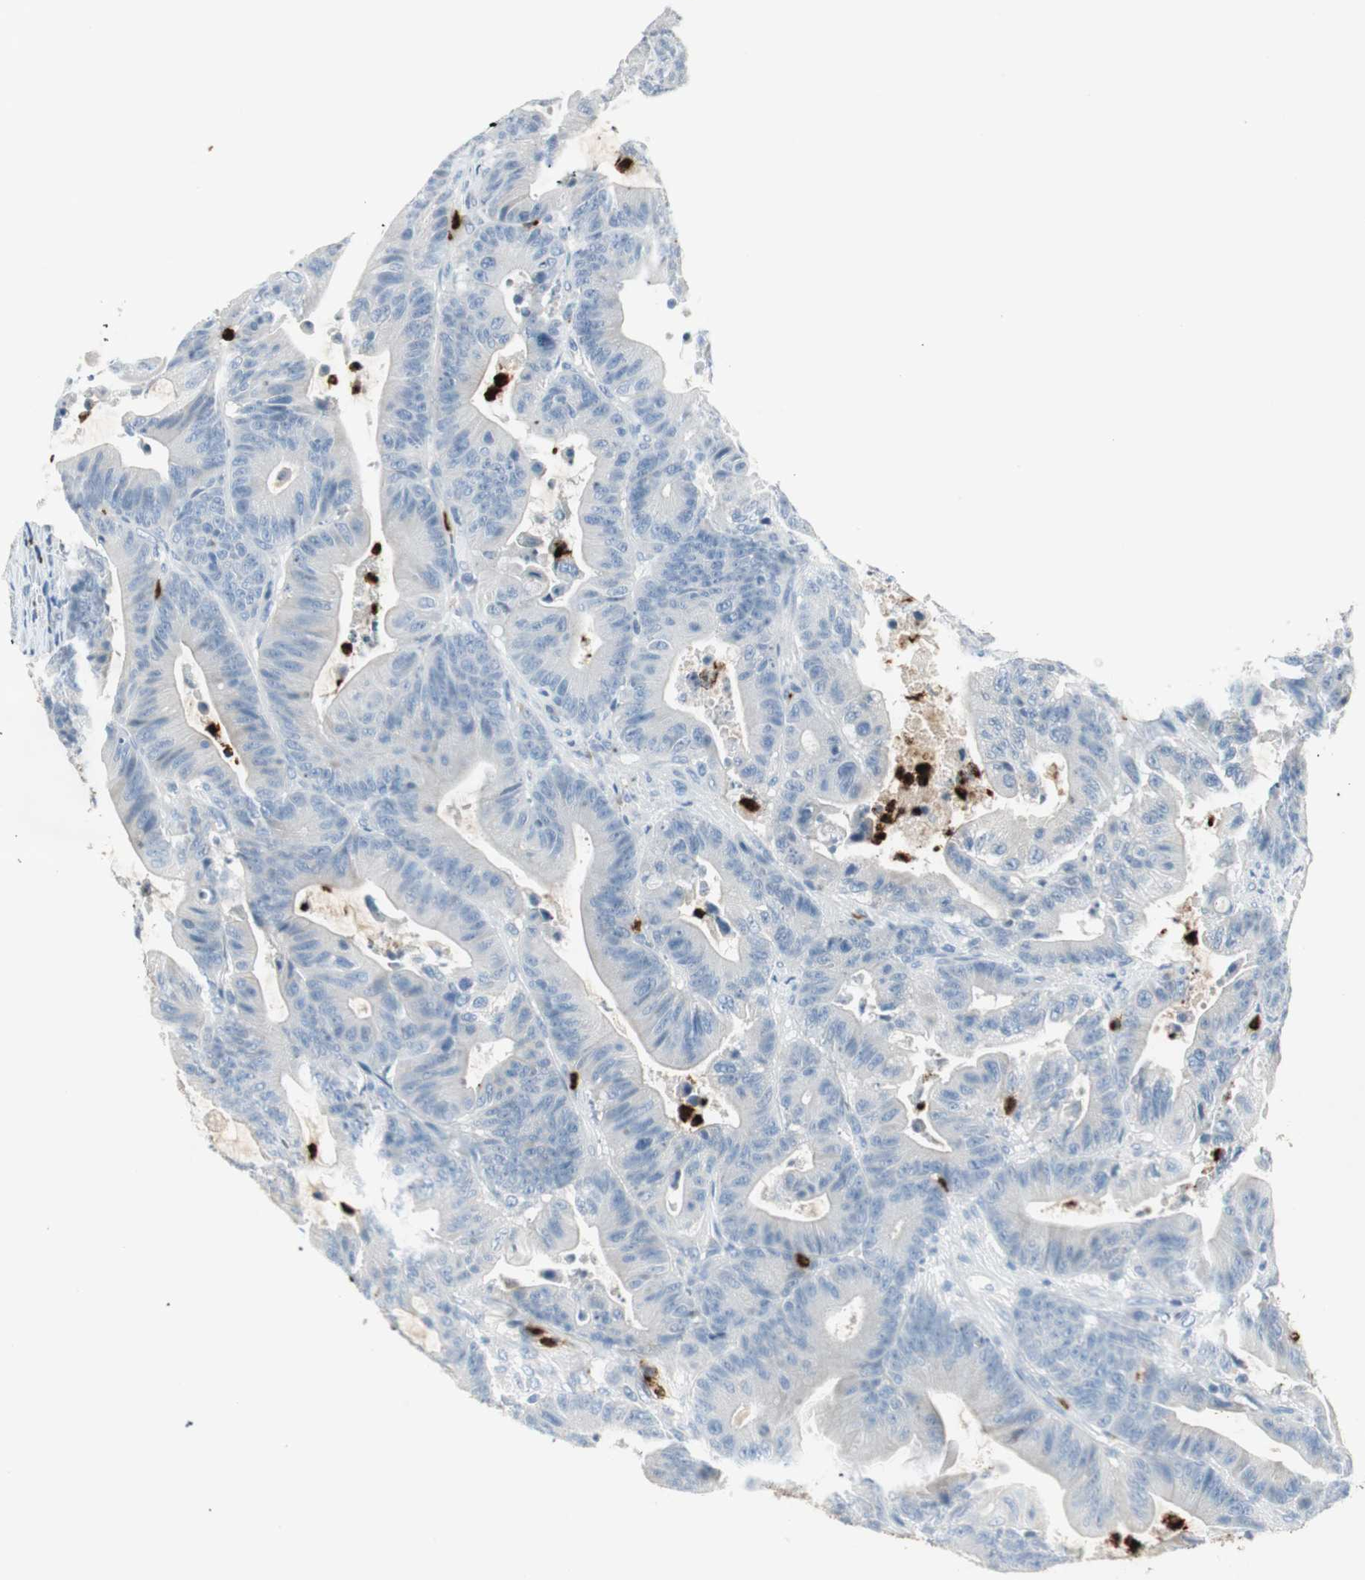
{"staining": {"intensity": "negative", "quantity": "none", "location": "none"}, "tissue": "colorectal cancer", "cell_type": "Tumor cells", "image_type": "cancer", "snomed": [{"axis": "morphology", "description": "Adenocarcinoma, NOS"}, {"axis": "topography", "description": "Colon"}], "caption": "An image of human colorectal adenocarcinoma is negative for staining in tumor cells.", "gene": "PRTN3", "patient": {"sex": "female", "age": 84}}